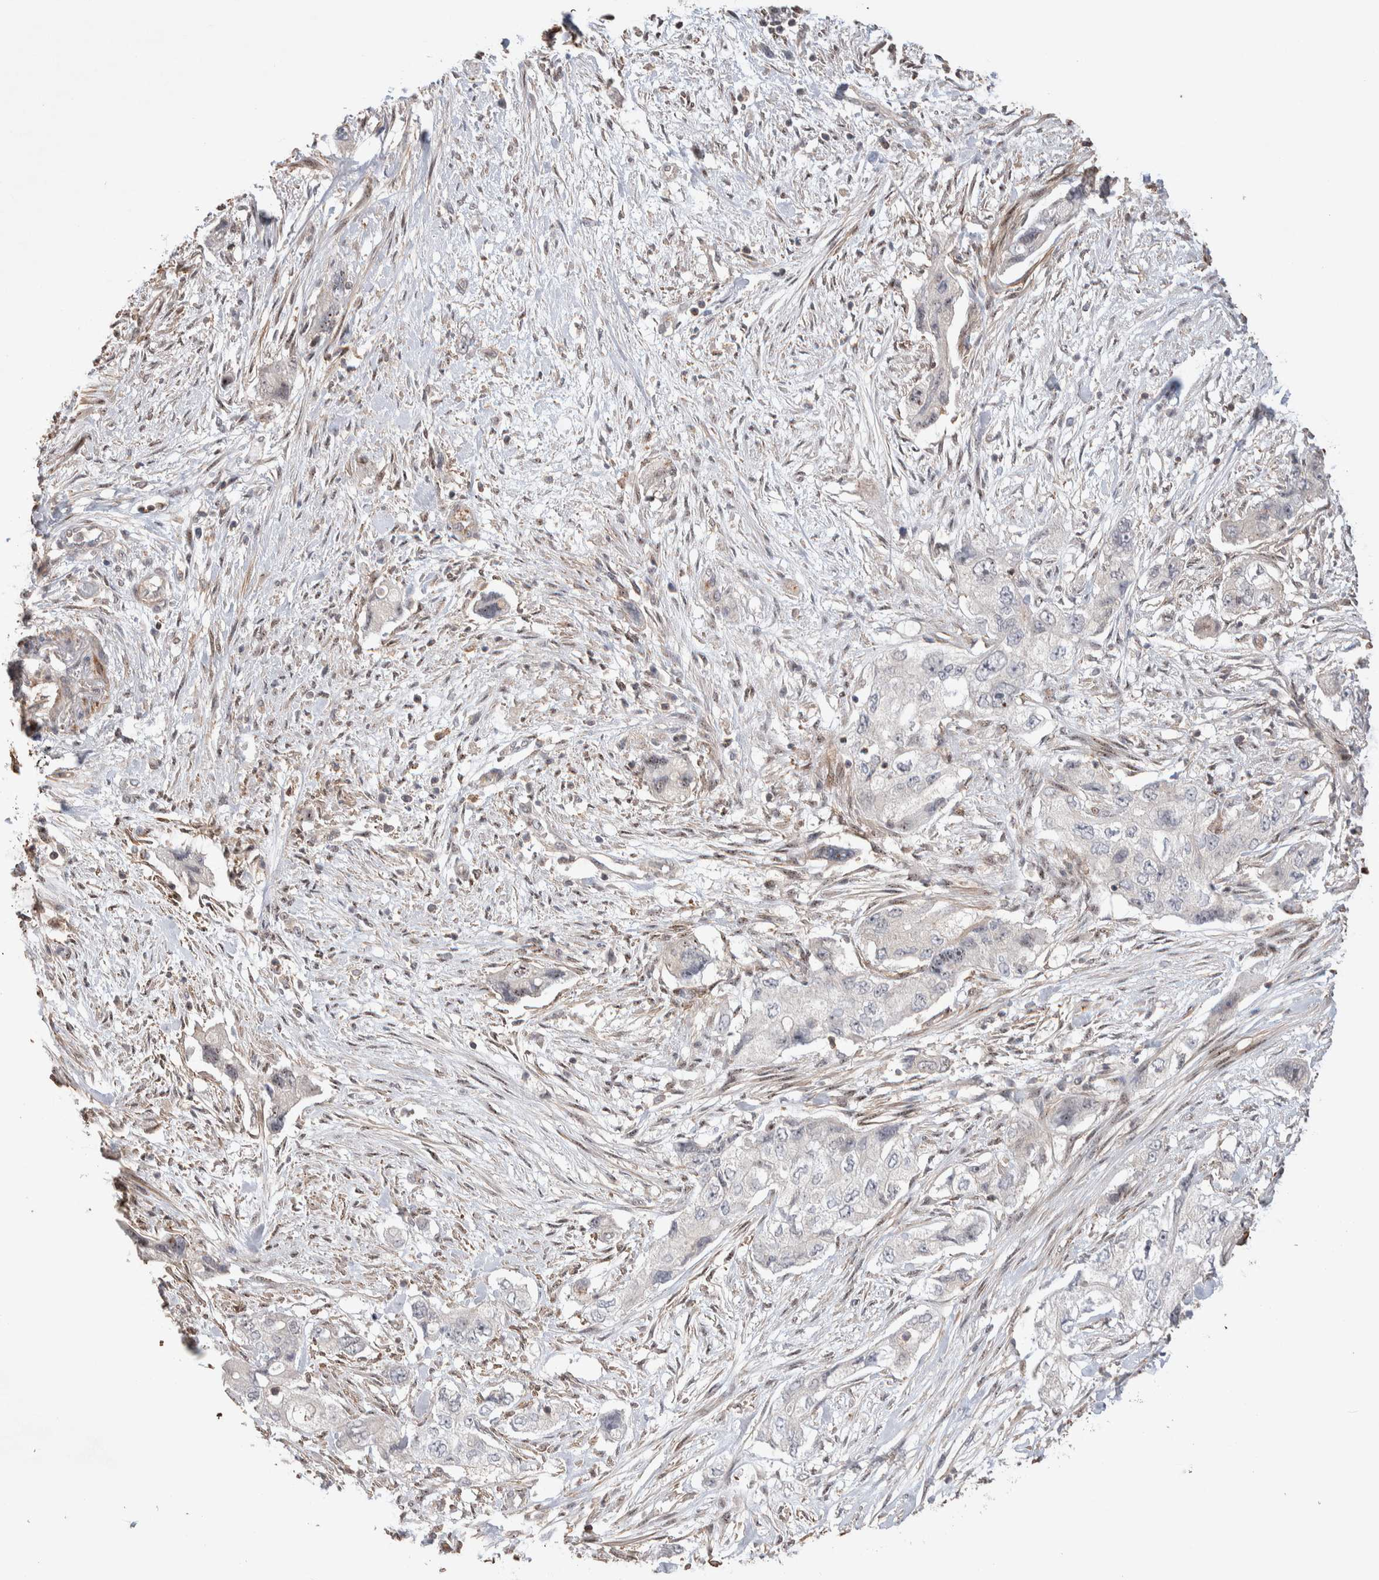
{"staining": {"intensity": "negative", "quantity": "none", "location": "none"}, "tissue": "pancreatic cancer", "cell_type": "Tumor cells", "image_type": "cancer", "snomed": [{"axis": "morphology", "description": "Adenocarcinoma, NOS"}, {"axis": "topography", "description": "Pancreas"}], "caption": "Immunohistochemical staining of pancreatic cancer displays no significant staining in tumor cells.", "gene": "ZNF704", "patient": {"sex": "female", "age": 73}}